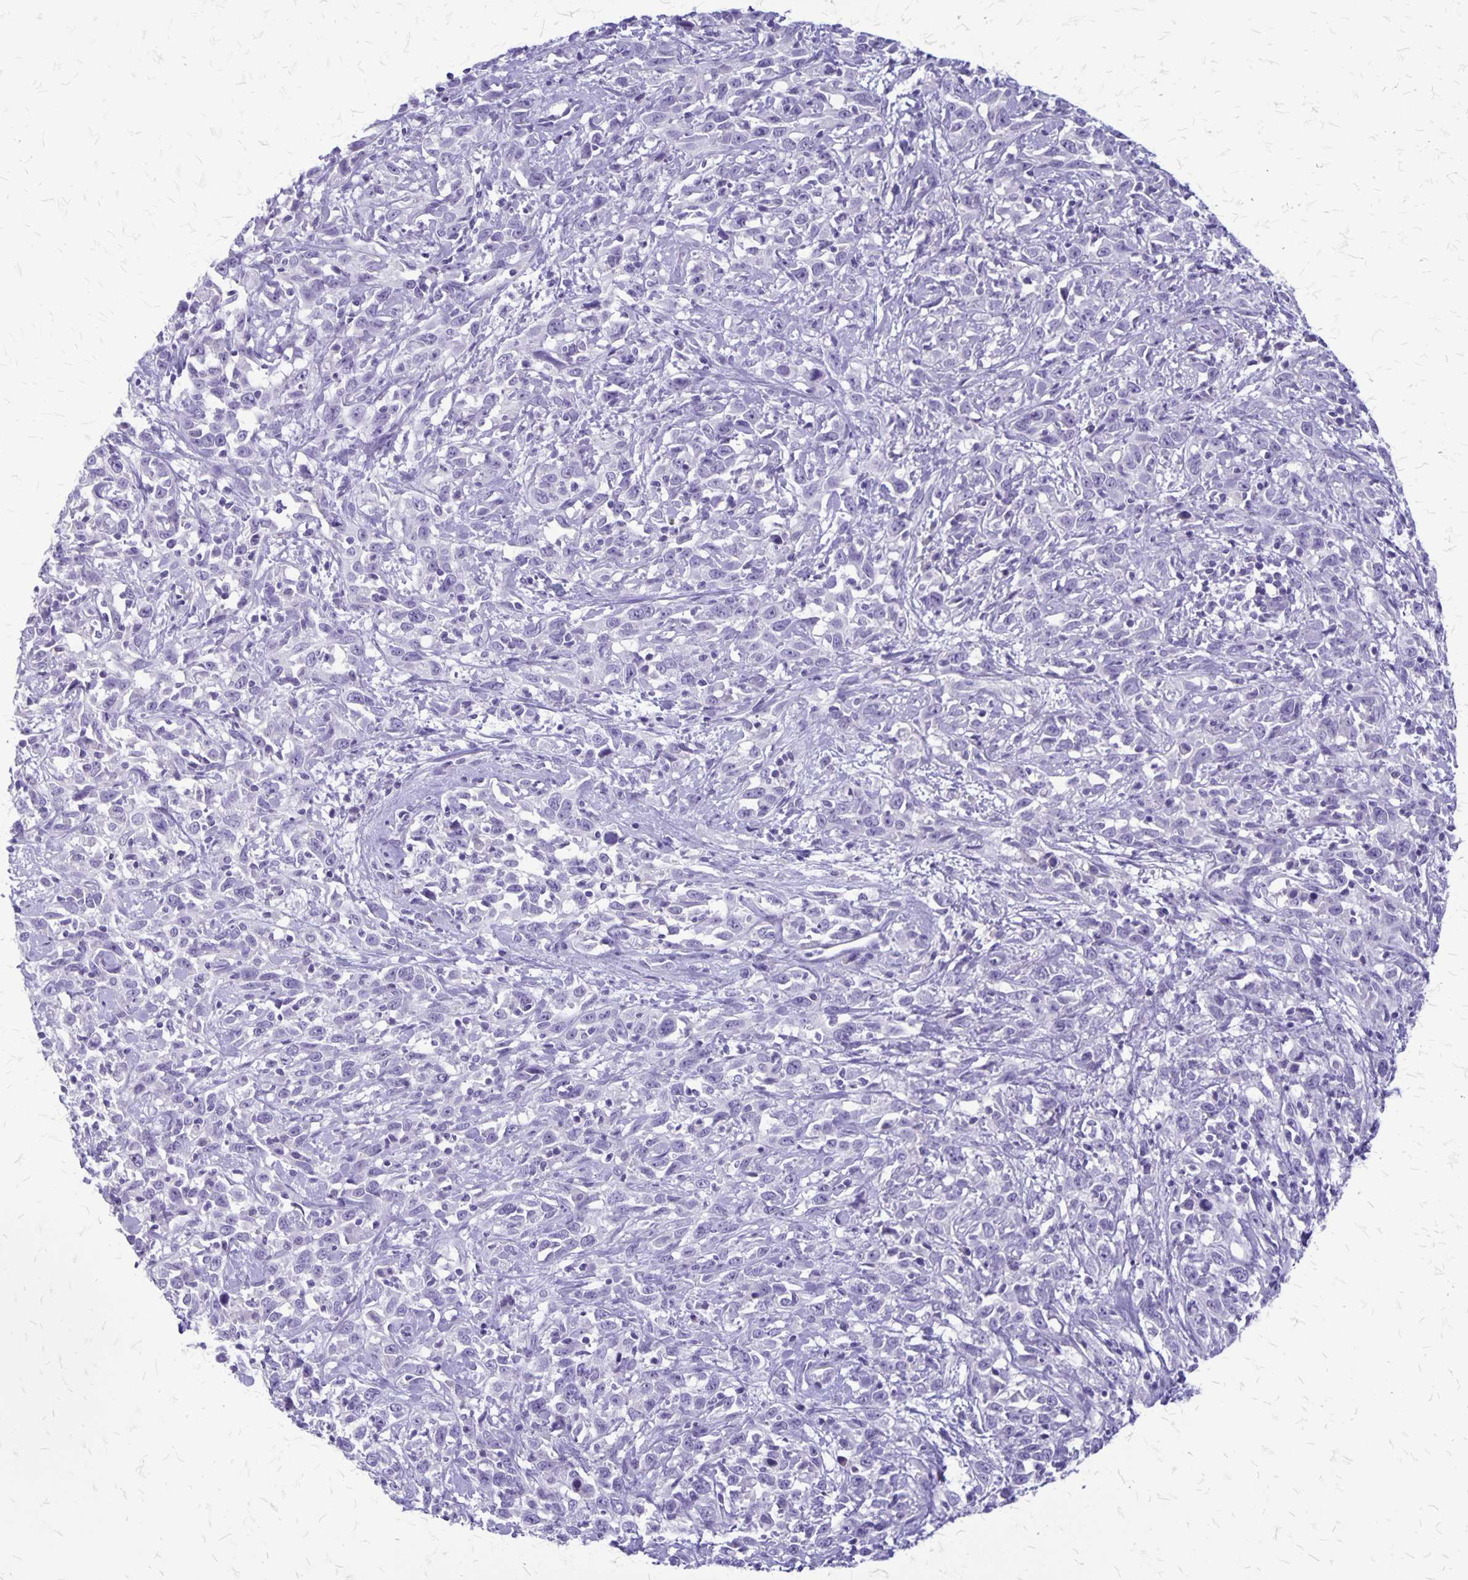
{"staining": {"intensity": "negative", "quantity": "none", "location": "none"}, "tissue": "cervical cancer", "cell_type": "Tumor cells", "image_type": "cancer", "snomed": [{"axis": "morphology", "description": "Adenocarcinoma, NOS"}, {"axis": "topography", "description": "Cervix"}], "caption": "Immunohistochemistry (IHC) of cervical cancer (adenocarcinoma) demonstrates no staining in tumor cells. The staining was performed using DAB to visualize the protein expression in brown, while the nuclei were stained in blue with hematoxylin (Magnification: 20x).", "gene": "PLXNB3", "patient": {"sex": "female", "age": 40}}